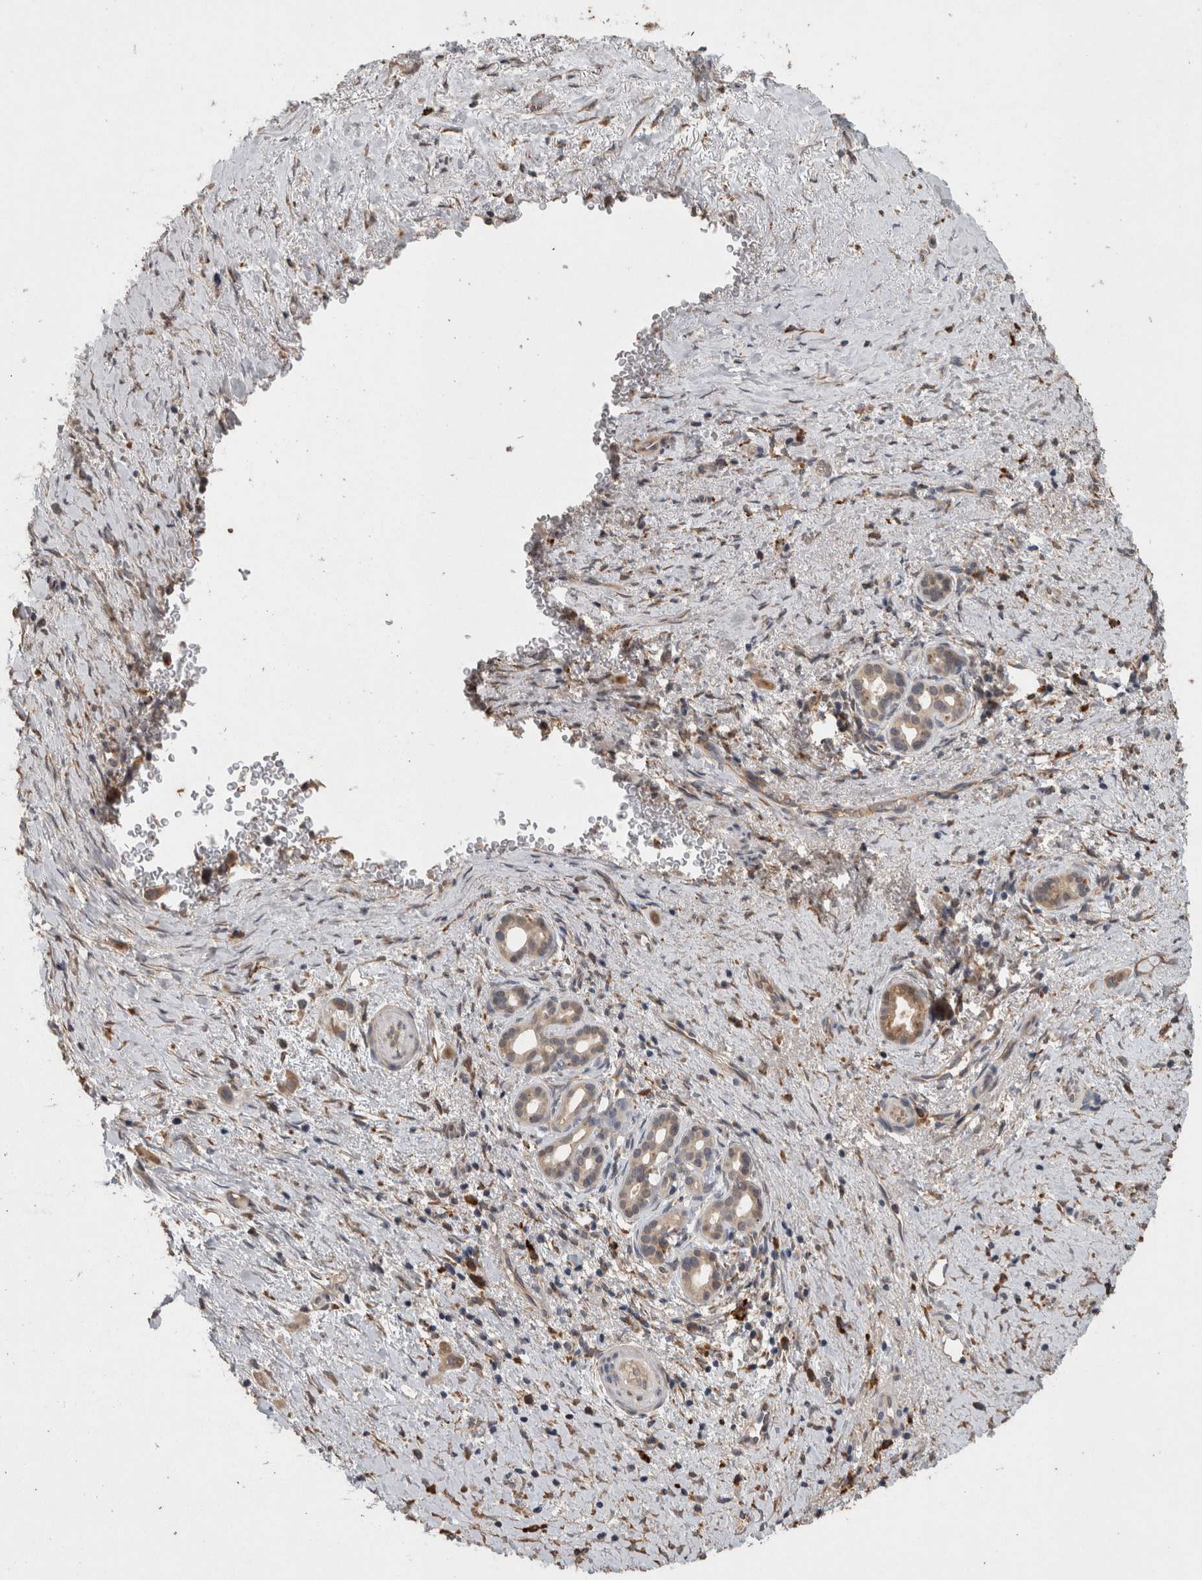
{"staining": {"intensity": "moderate", "quantity": ">75%", "location": "cytoplasmic/membranous"}, "tissue": "liver cancer", "cell_type": "Tumor cells", "image_type": "cancer", "snomed": [{"axis": "morphology", "description": "Cholangiocarcinoma"}, {"axis": "topography", "description": "Liver"}], "caption": "Human liver cancer stained with a protein marker demonstrates moderate staining in tumor cells.", "gene": "ADGRL3", "patient": {"sex": "female", "age": 65}}